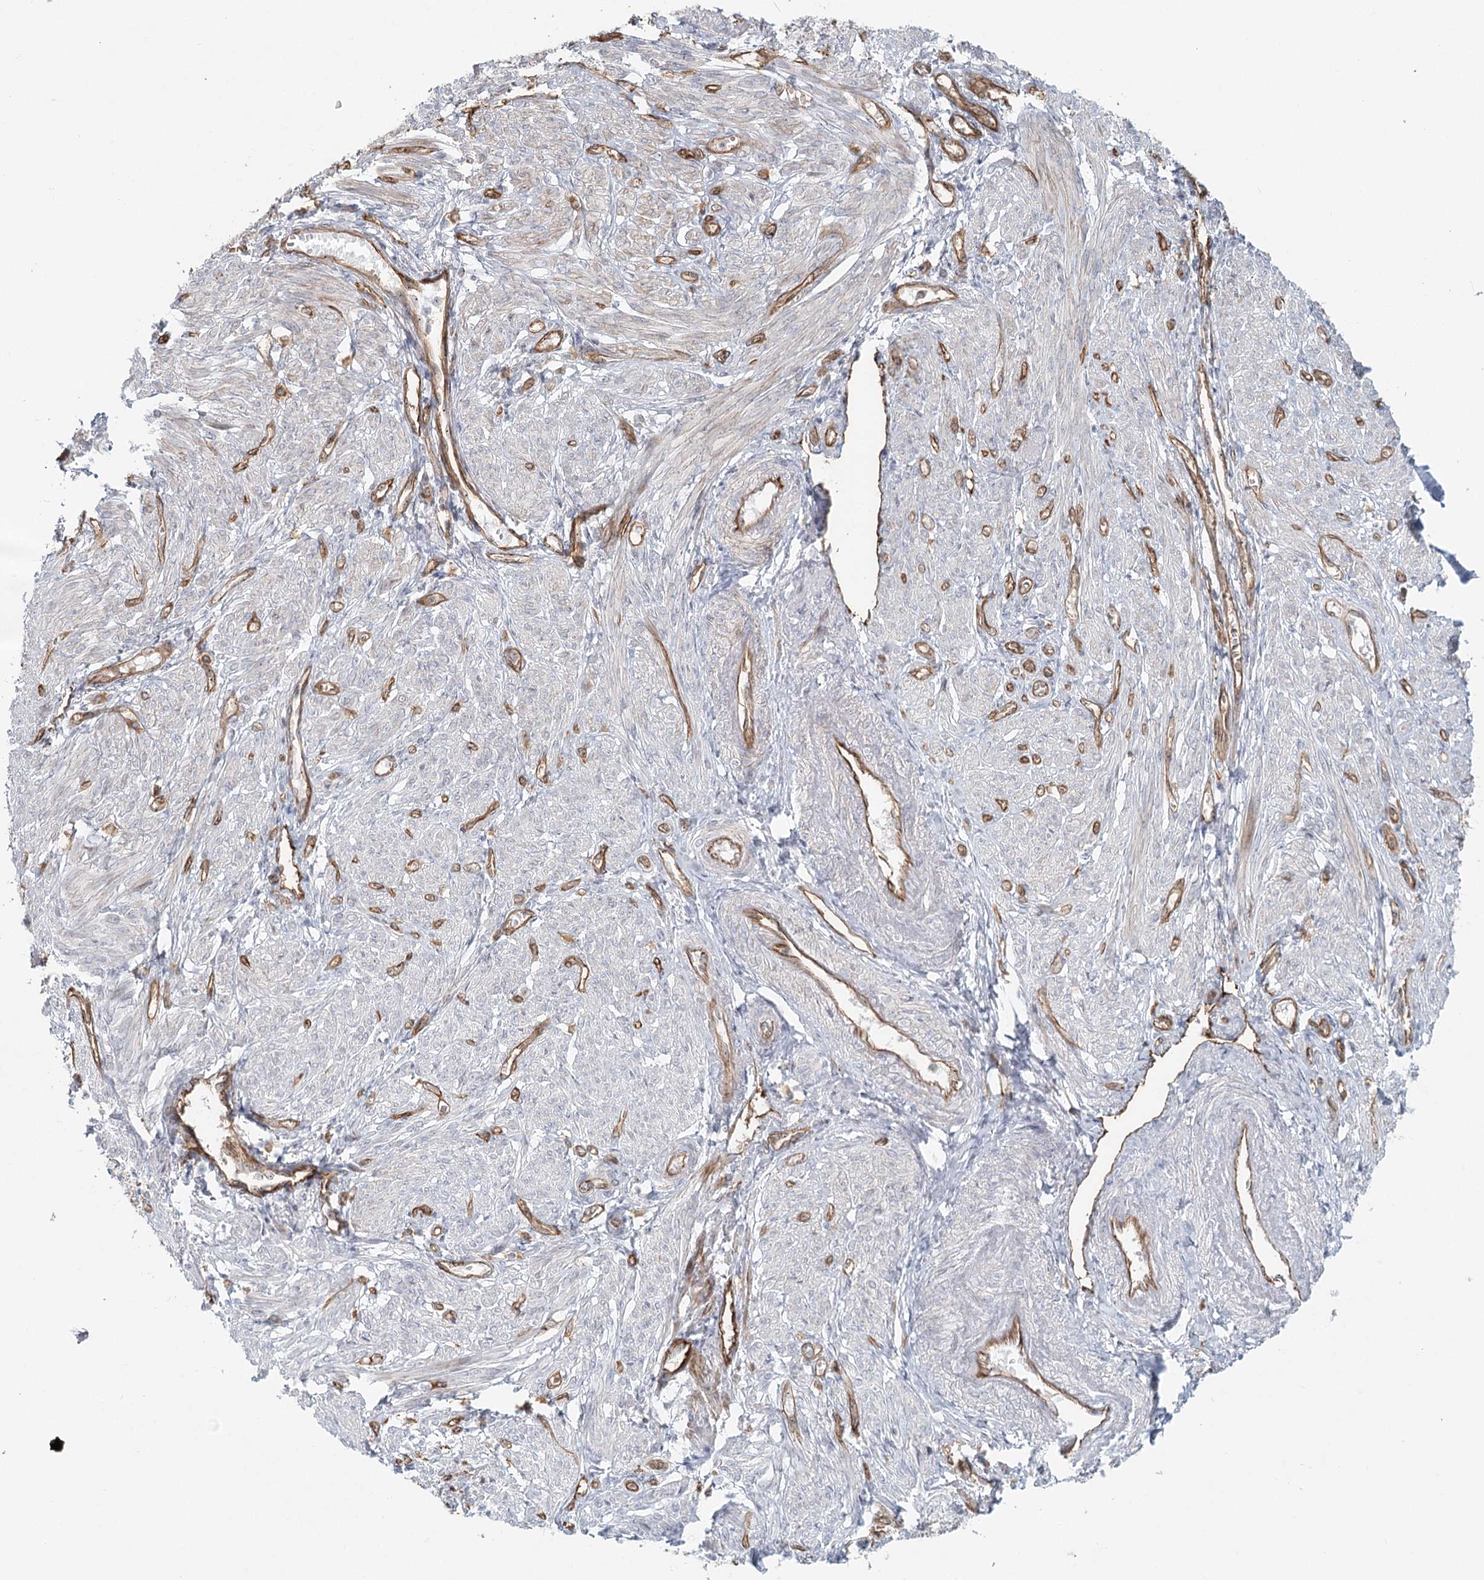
{"staining": {"intensity": "strong", "quantity": "<25%", "location": "cytoplasmic/membranous"}, "tissue": "smooth muscle", "cell_type": "Smooth muscle cells", "image_type": "normal", "snomed": [{"axis": "morphology", "description": "Normal tissue, NOS"}, {"axis": "topography", "description": "Smooth muscle"}], "caption": "Benign smooth muscle displays strong cytoplasmic/membranous expression in about <25% of smooth muscle cells, visualized by immunohistochemistry. Using DAB (brown) and hematoxylin (blue) stains, captured at high magnification using brightfield microscopy.", "gene": "ZFYVE28", "patient": {"sex": "female", "age": 39}}